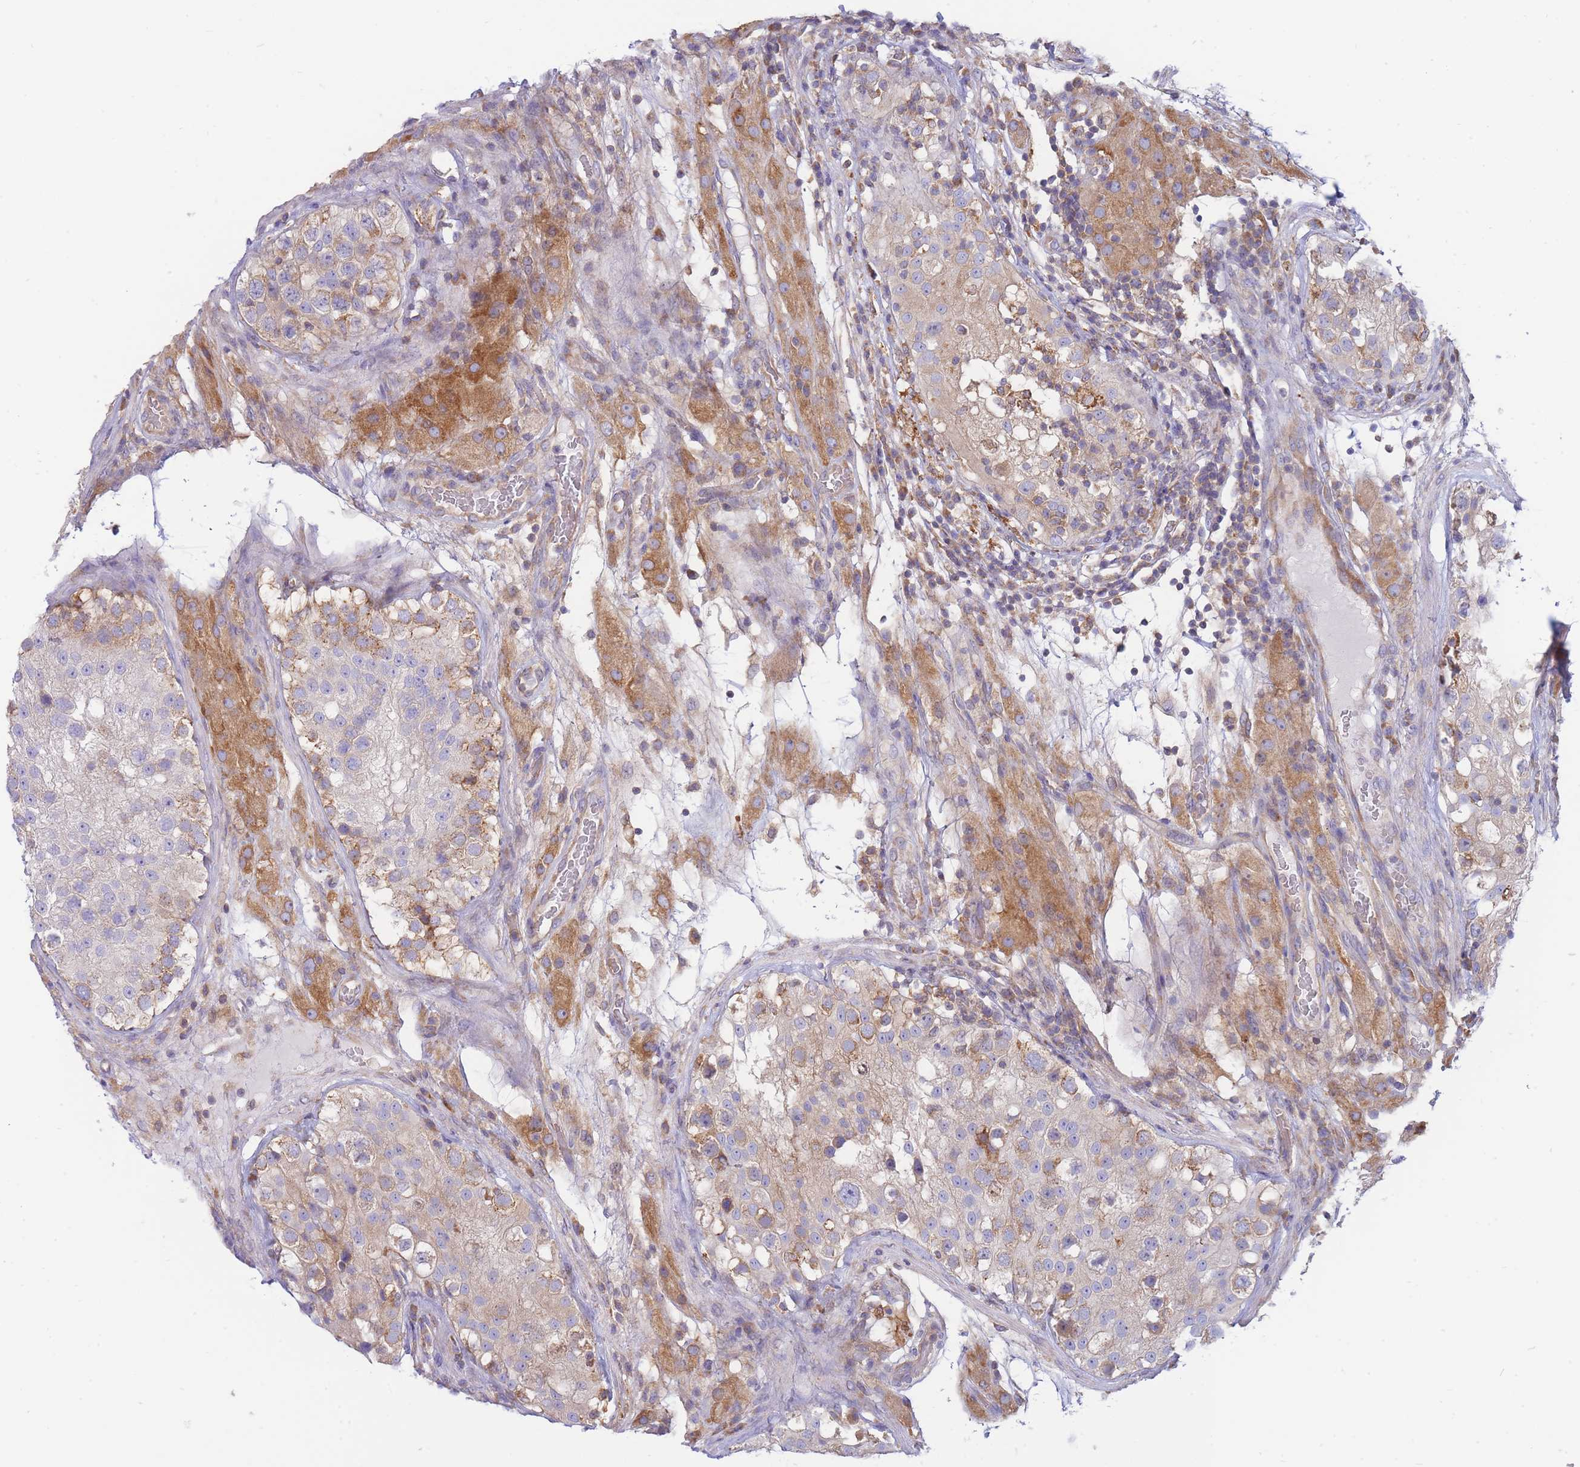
{"staining": {"intensity": "moderate", "quantity": "<25%", "location": "cytoplasmic/membranous"}, "tissue": "testis", "cell_type": "Cells in seminiferous ducts", "image_type": "normal", "snomed": [{"axis": "morphology", "description": "Normal tissue, NOS"}, {"axis": "topography", "description": "Testis"}], "caption": "This image shows IHC staining of benign human testis, with low moderate cytoplasmic/membranous expression in approximately <25% of cells in seminiferous ducts.", "gene": "SH2B2", "patient": {"sex": "male", "age": 26}}